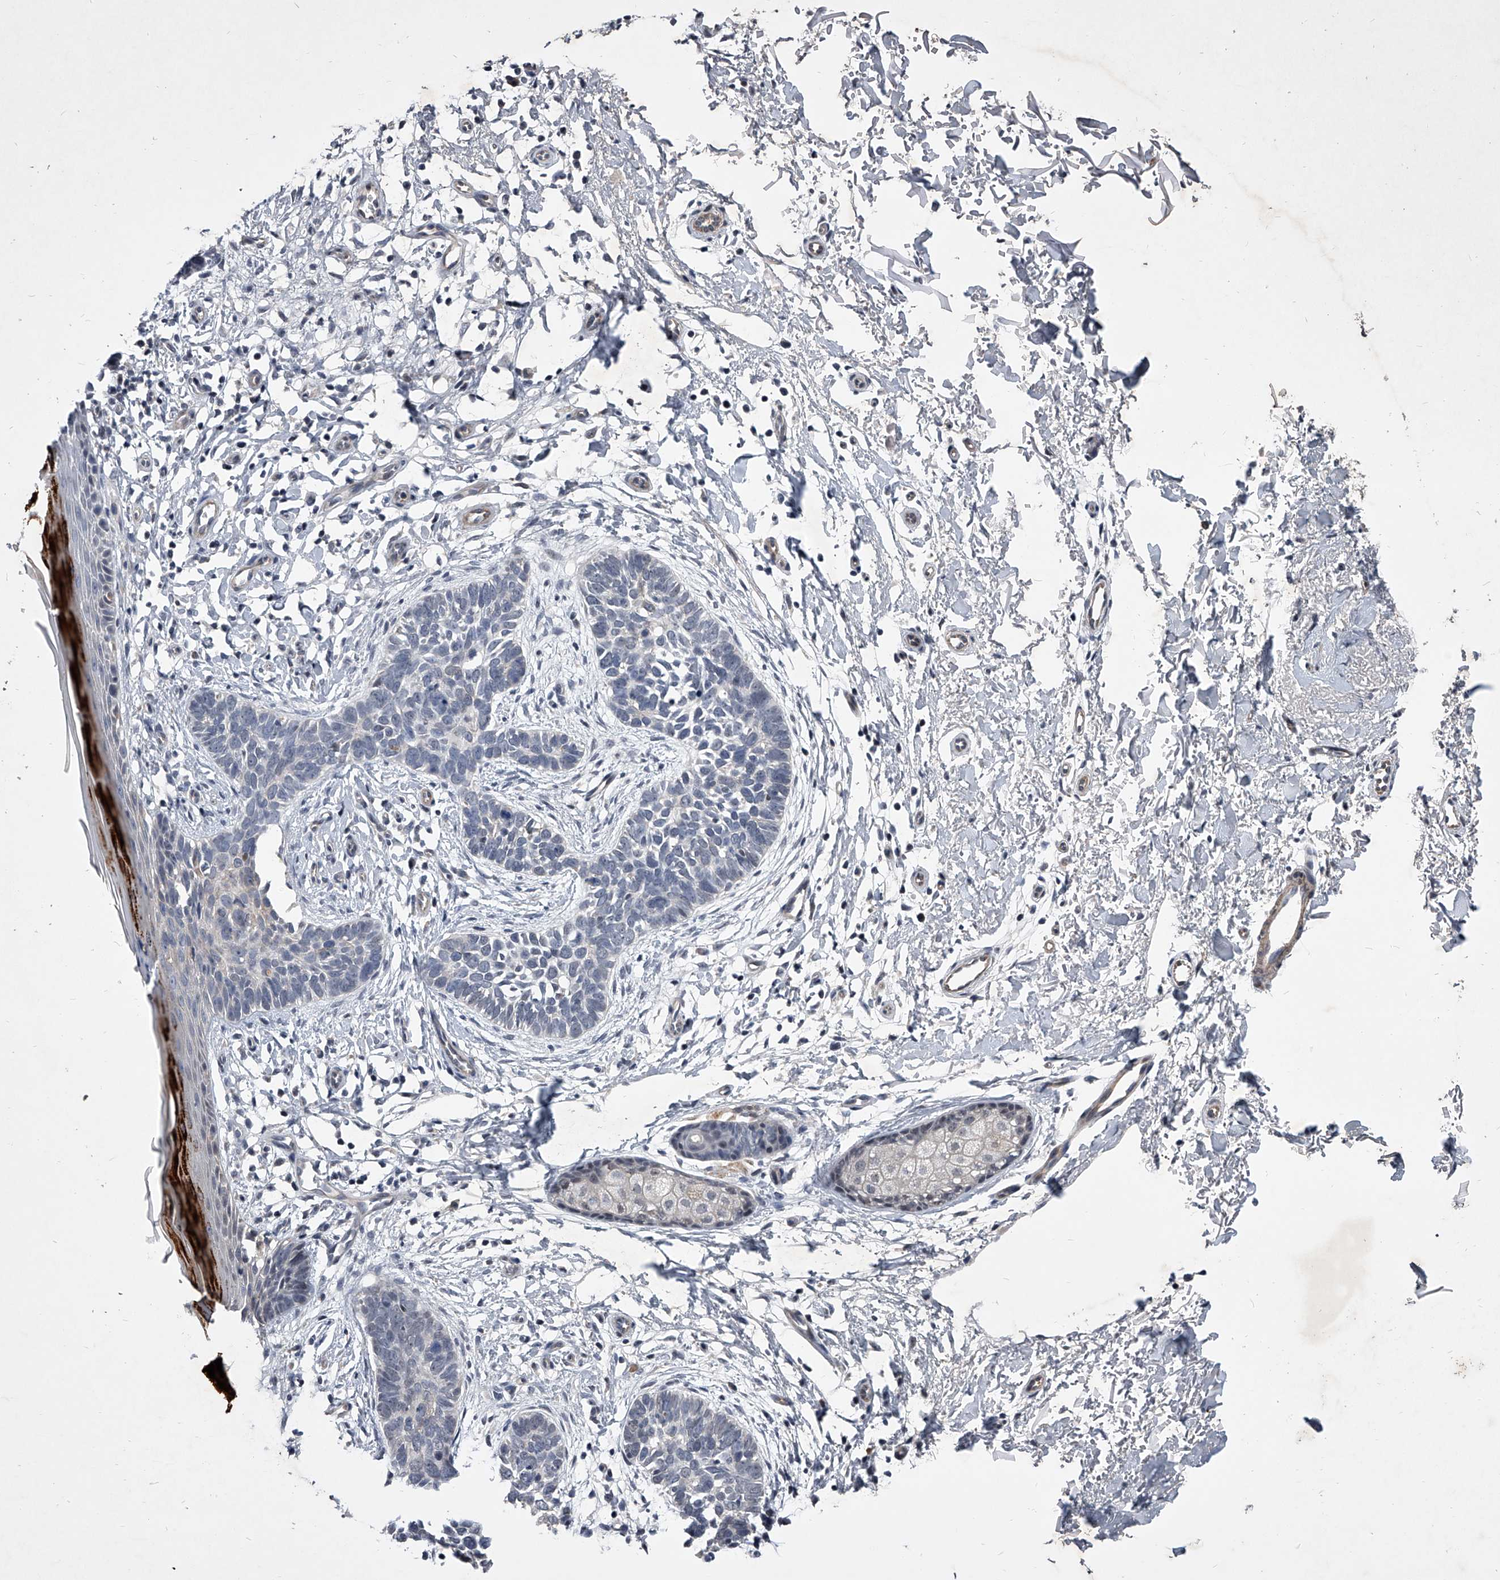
{"staining": {"intensity": "negative", "quantity": "none", "location": "none"}, "tissue": "skin cancer", "cell_type": "Tumor cells", "image_type": "cancer", "snomed": [{"axis": "morphology", "description": "Normal tissue, NOS"}, {"axis": "morphology", "description": "Basal cell carcinoma"}, {"axis": "topography", "description": "Skin"}], "caption": "Tumor cells show no significant staining in skin cancer (basal cell carcinoma). (DAB immunohistochemistry (IHC), high magnification).", "gene": "ZNF76", "patient": {"sex": "male", "age": 77}}